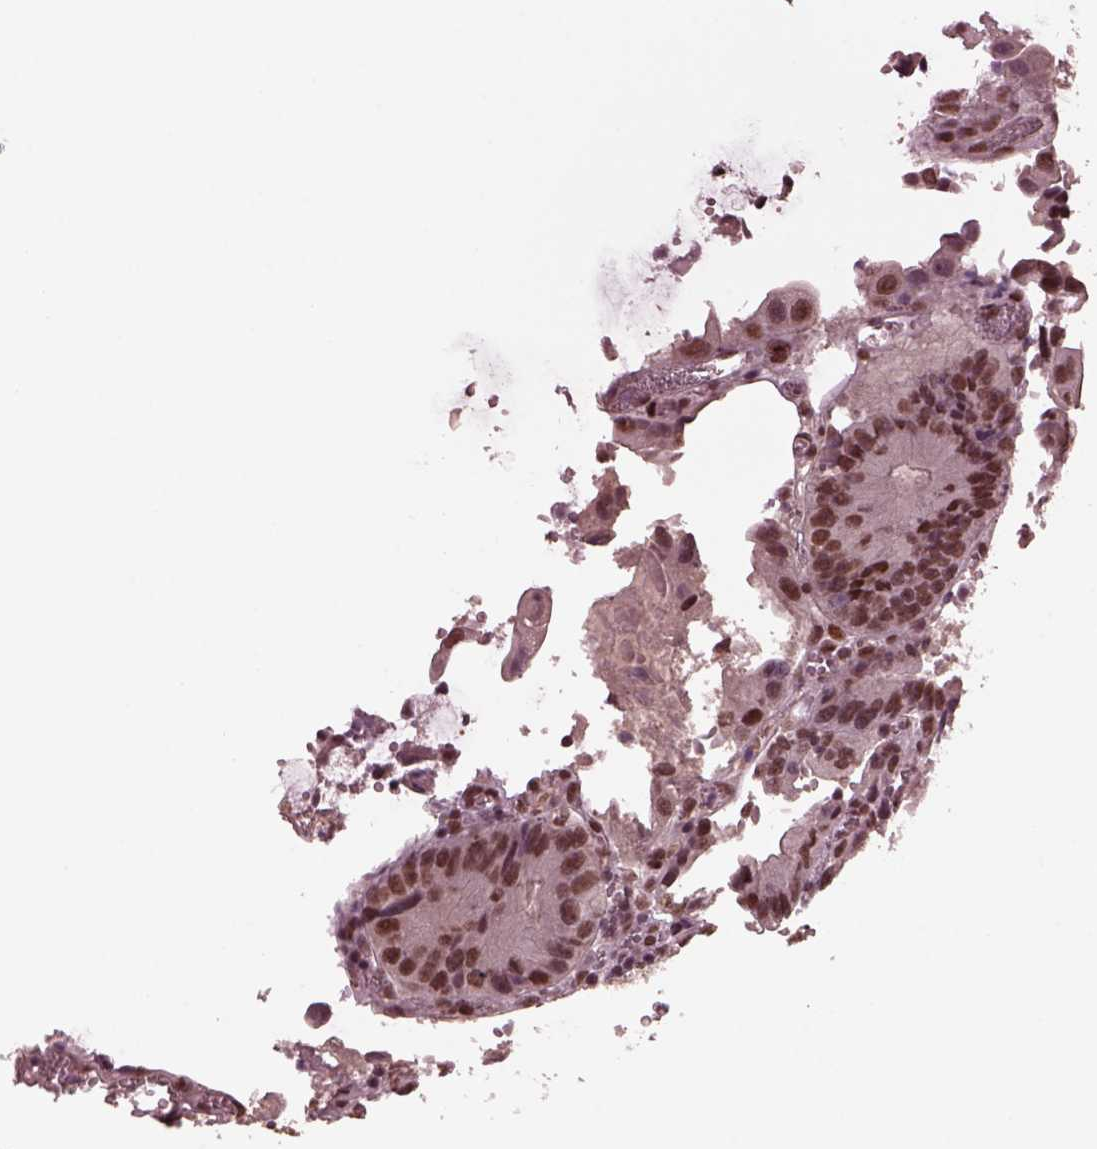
{"staining": {"intensity": "moderate", "quantity": "25%-75%", "location": "nuclear"}, "tissue": "colorectal cancer", "cell_type": "Tumor cells", "image_type": "cancer", "snomed": [{"axis": "morphology", "description": "Adenocarcinoma, NOS"}, {"axis": "topography", "description": "Colon"}], "caption": "Protein staining demonstrates moderate nuclear positivity in about 25%-75% of tumor cells in colorectal adenocarcinoma.", "gene": "NAP1L5", "patient": {"sex": "female", "age": 86}}